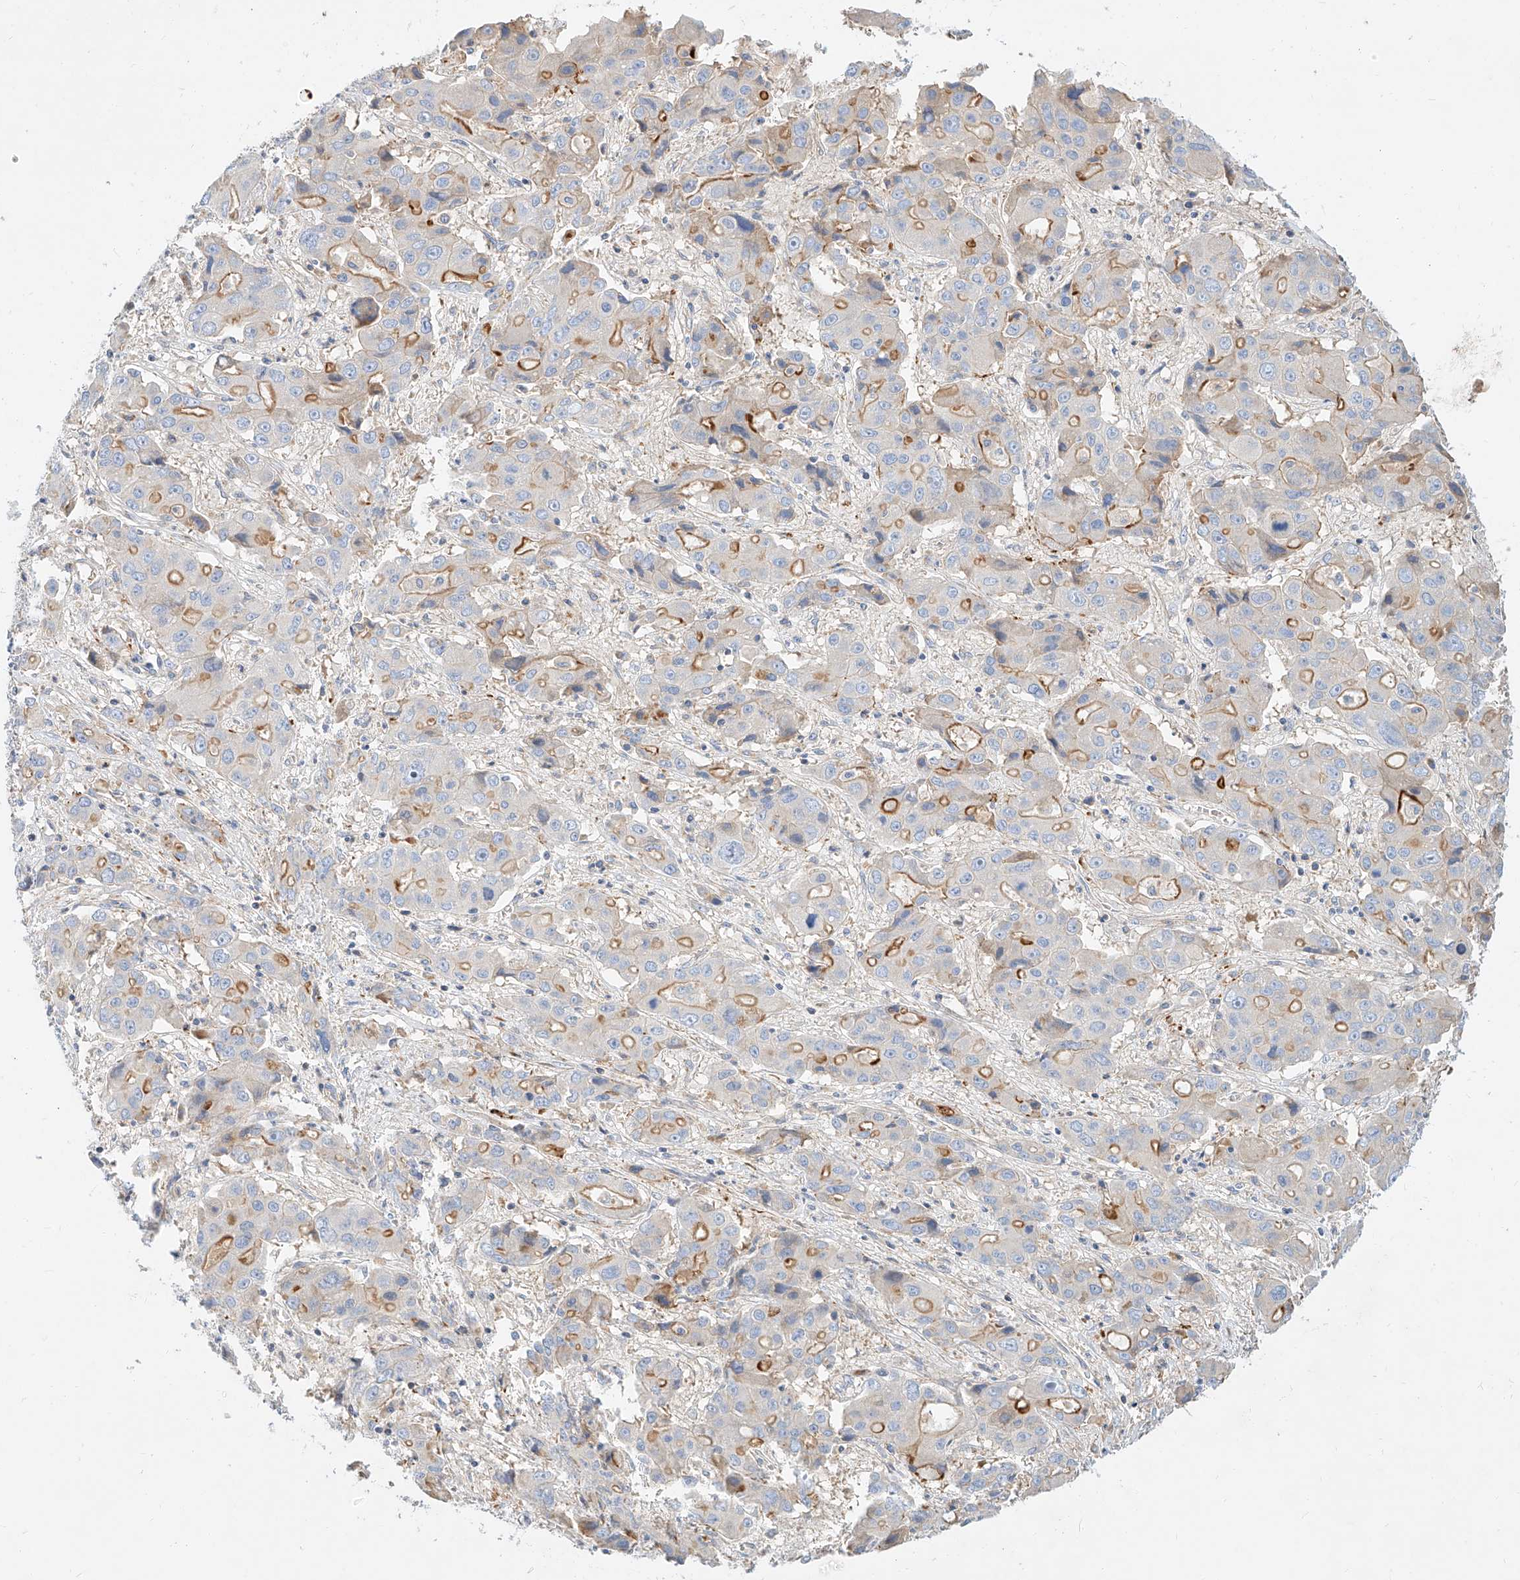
{"staining": {"intensity": "moderate", "quantity": "<25%", "location": "cytoplasmic/membranous"}, "tissue": "liver cancer", "cell_type": "Tumor cells", "image_type": "cancer", "snomed": [{"axis": "morphology", "description": "Cholangiocarcinoma"}, {"axis": "topography", "description": "Liver"}], "caption": "Immunohistochemistry (IHC) staining of cholangiocarcinoma (liver), which demonstrates low levels of moderate cytoplasmic/membranous positivity in approximately <25% of tumor cells indicating moderate cytoplasmic/membranous protein staining. The staining was performed using DAB (brown) for protein detection and nuclei were counterstained in hematoxylin (blue).", "gene": "KCNH5", "patient": {"sex": "male", "age": 67}}